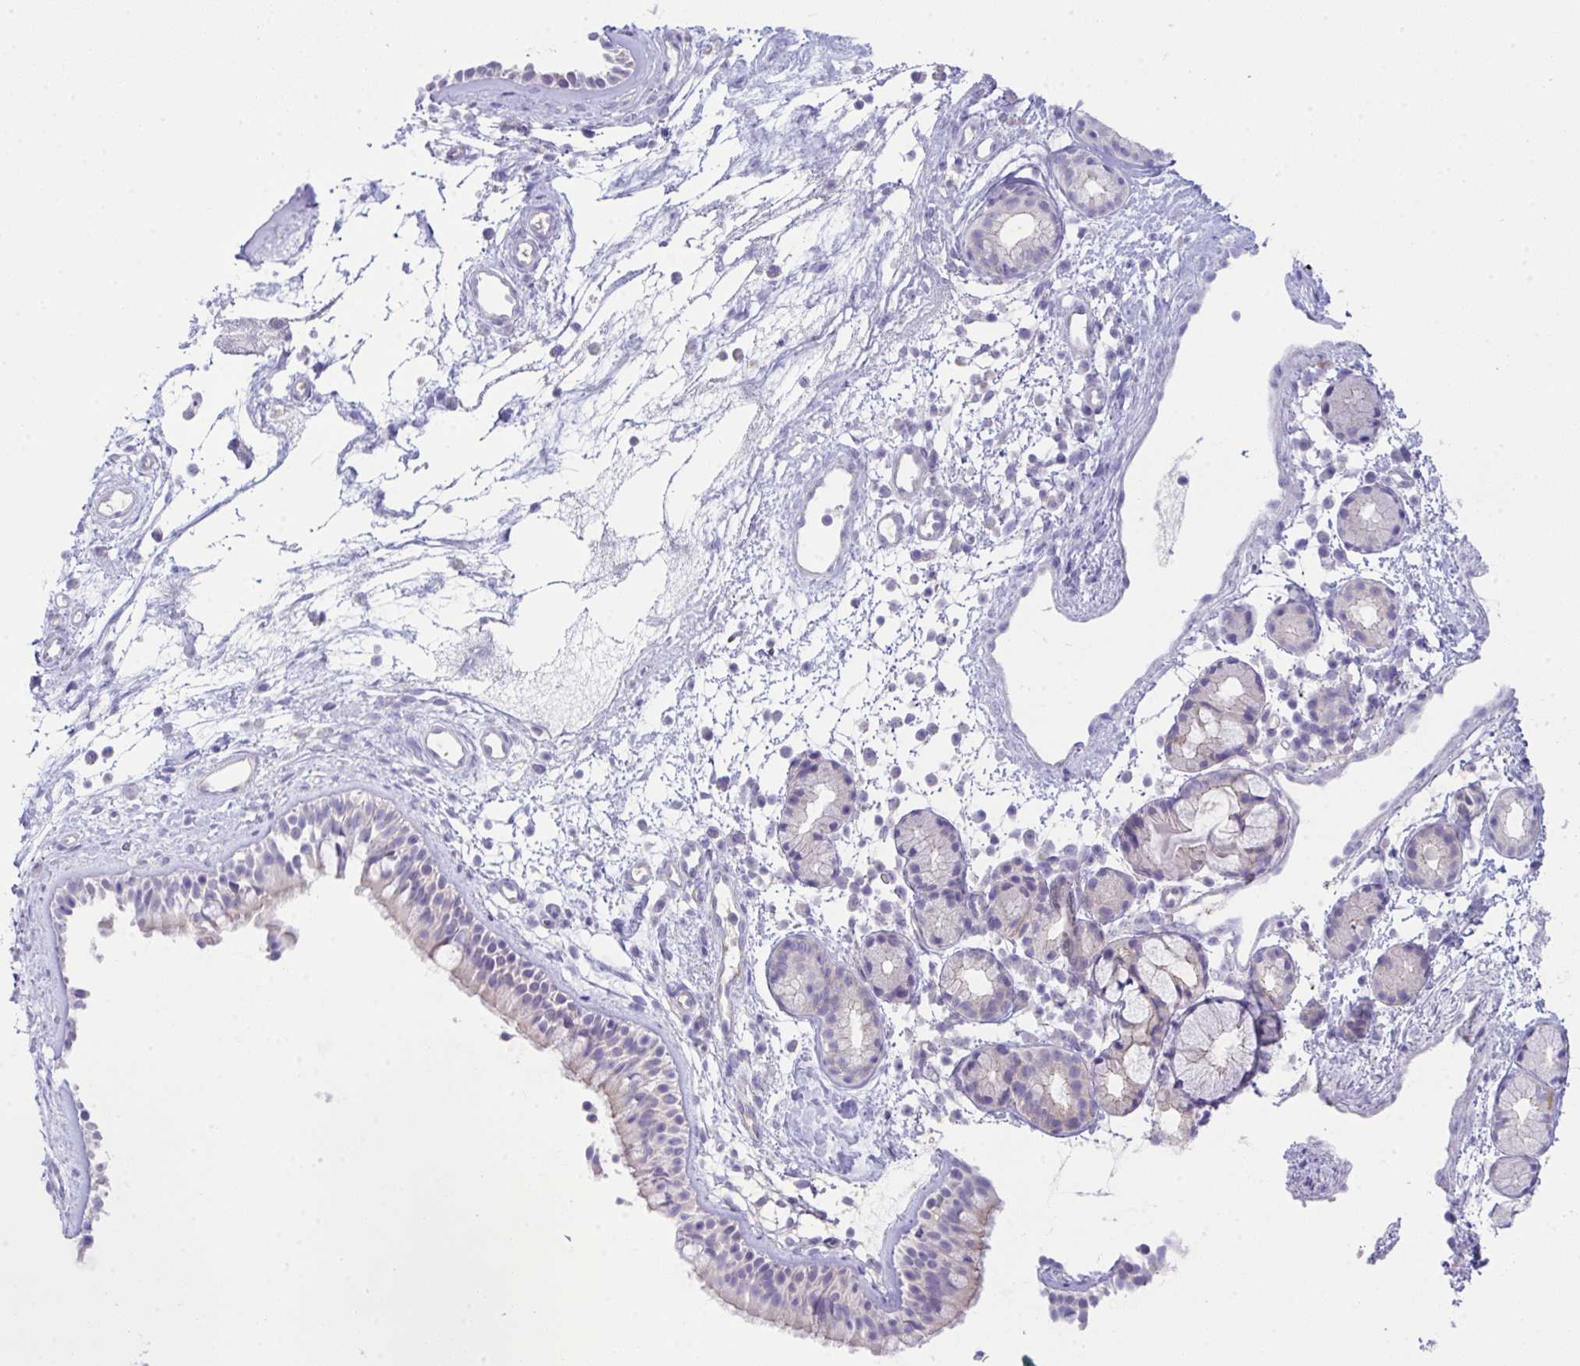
{"staining": {"intensity": "negative", "quantity": "none", "location": "none"}, "tissue": "nasopharynx", "cell_type": "Respiratory epithelial cells", "image_type": "normal", "snomed": [{"axis": "morphology", "description": "Normal tissue, NOS"}, {"axis": "topography", "description": "Nasopharynx"}], "caption": "Photomicrograph shows no protein expression in respiratory epithelial cells of unremarkable nasopharynx.", "gene": "PLA2G12B", "patient": {"sex": "female", "age": 70}}